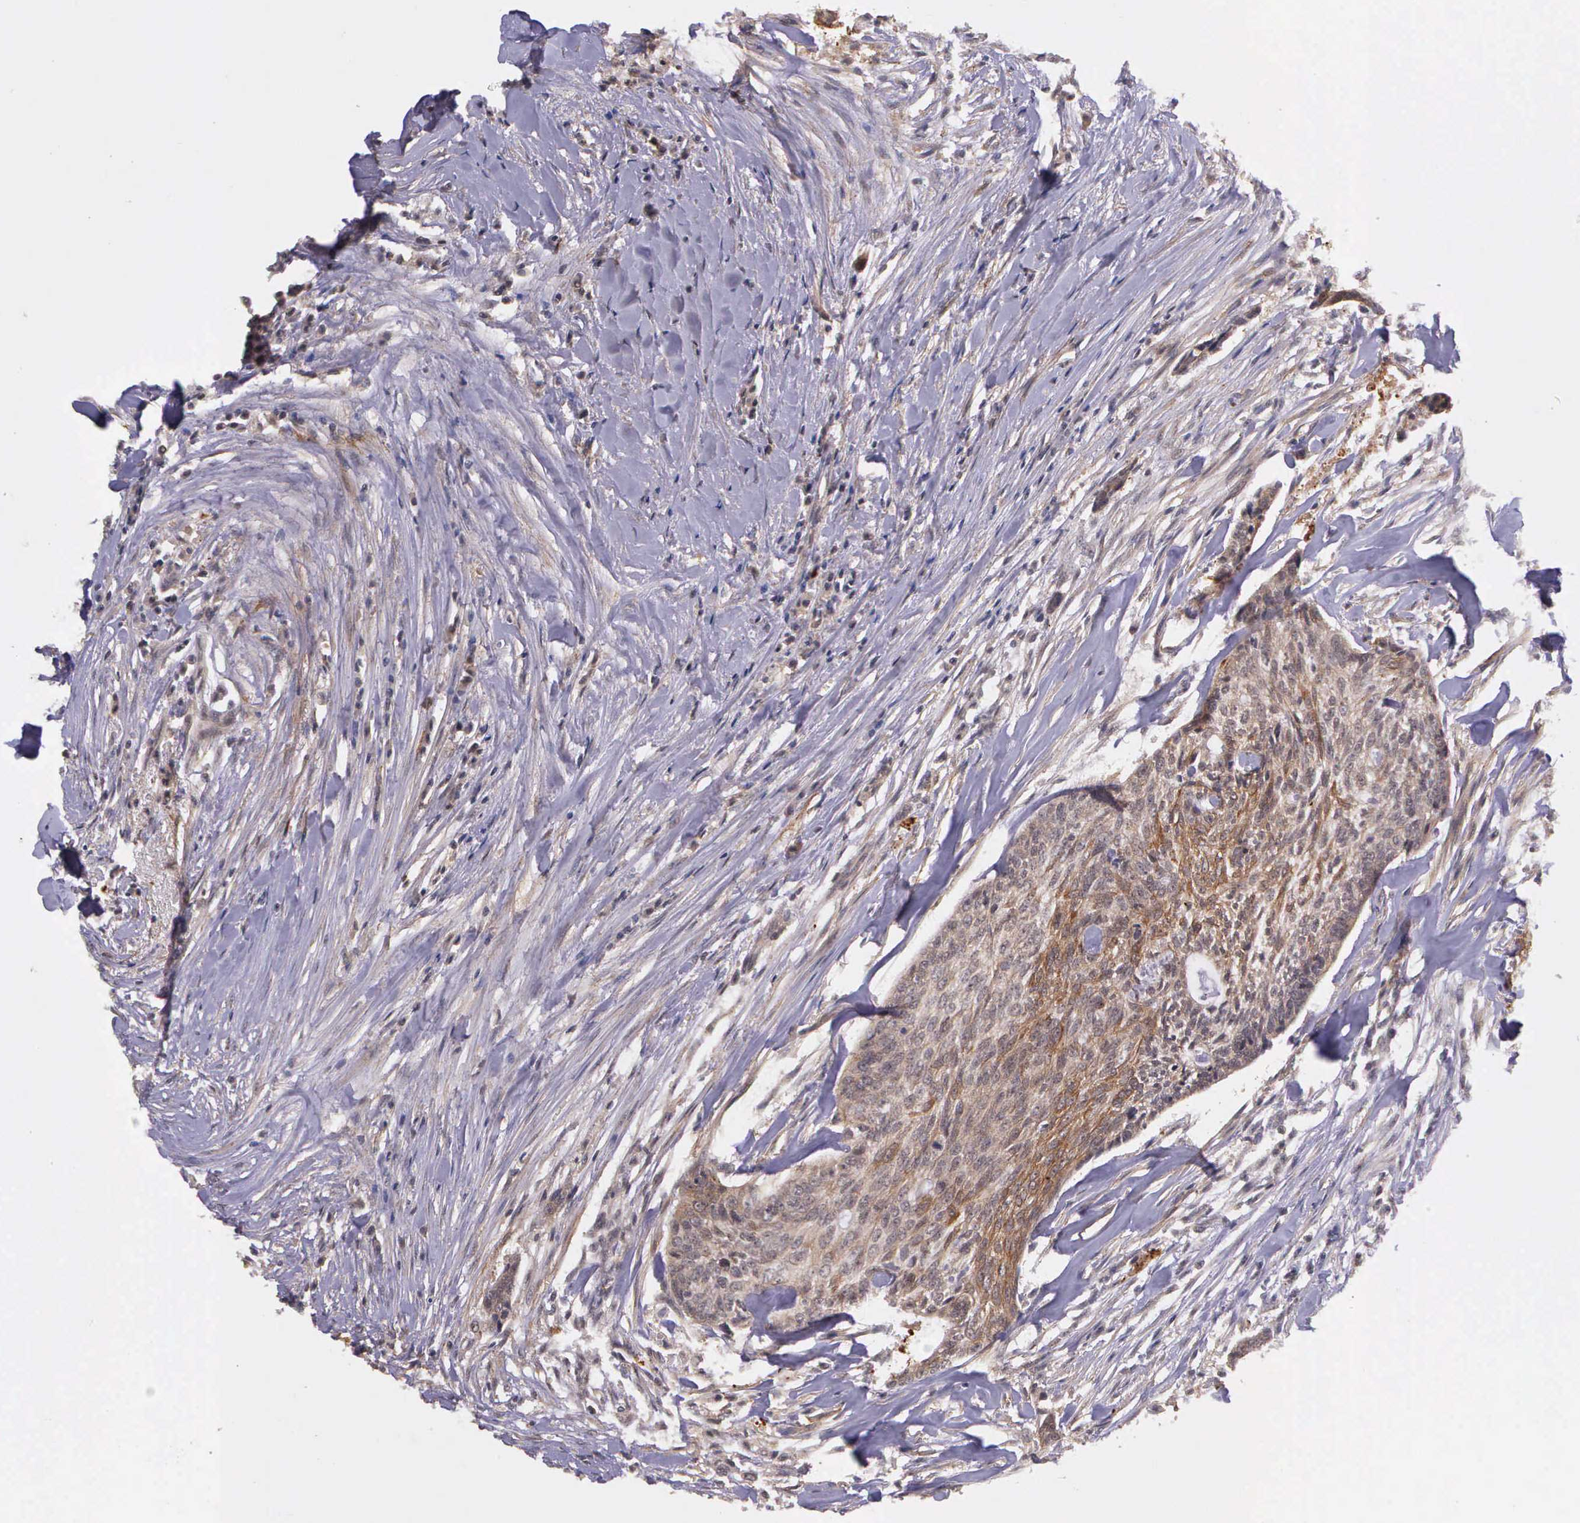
{"staining": {"intensity": "moderate", "quantity": ">75%", "location": "cytoplasmic/membranous"}, "tissue": "head and neck cancer", "cell_type": "Tumor cells", "image_type": "cancer", "snomed": [{"axis": "morphology", "description": "Squamous cell carcinoma, NOS"}, {"axis": "topography", "description": "Salivary gland"}, {"axis": "topography", "description": "Head-Neck"}], "caption": "IHC histopathology image of human head and neck cancer (squamous cell carcinoma) stained for a protein (brown), which reveals medium levels of moderate cytoplasmic/membranous staining in approximately >75% of tumor cells.", "gene": "PRICKLE3", "patient": {"sex": "male", "age": 70}}